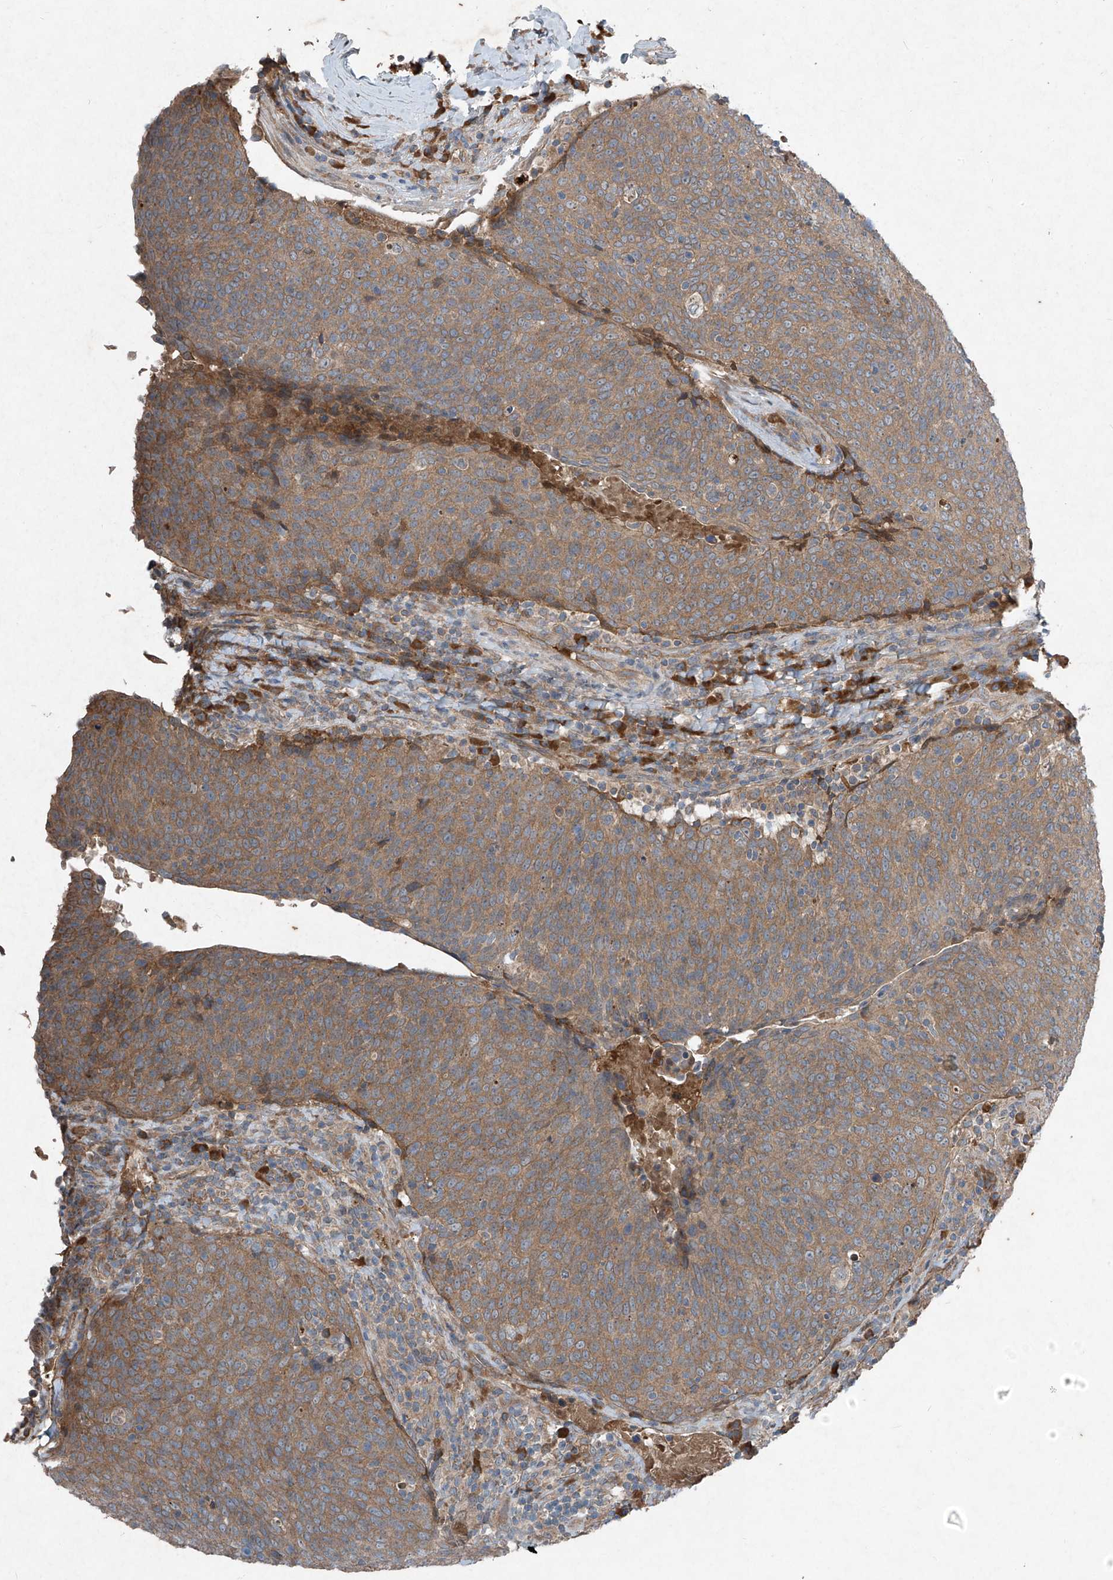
{"staining": {"intensity": "moderate", "quantity": ">75%", "location": "cytoplasmic/membranous"}, "tissue": "head and neck cancer", "cell_type": "Tumor cells", "image_type": "cancer", "snomed": [{"axis": "morphology", "description": "Squamous cell carcinoma, NOS"}, {"axis": "morphology", "description": "Squamous cell carcinoma, metastatic, NOS"}, {"axis": "topography", "description": "Lymph node"}, {"axis": "topography", "description": "Head-Neck"}], "caption": "High-power microscopy captured an immunohistochemistry (IHC) histopathology image of head and neck cancer (metastatic squamous cell carcinoma), revealing moderate cytoplasmic/membranous staining in about >75% of tumor cells.", "gene": "FOXRED2", "patient": {"sex": "male", "age": 62}}